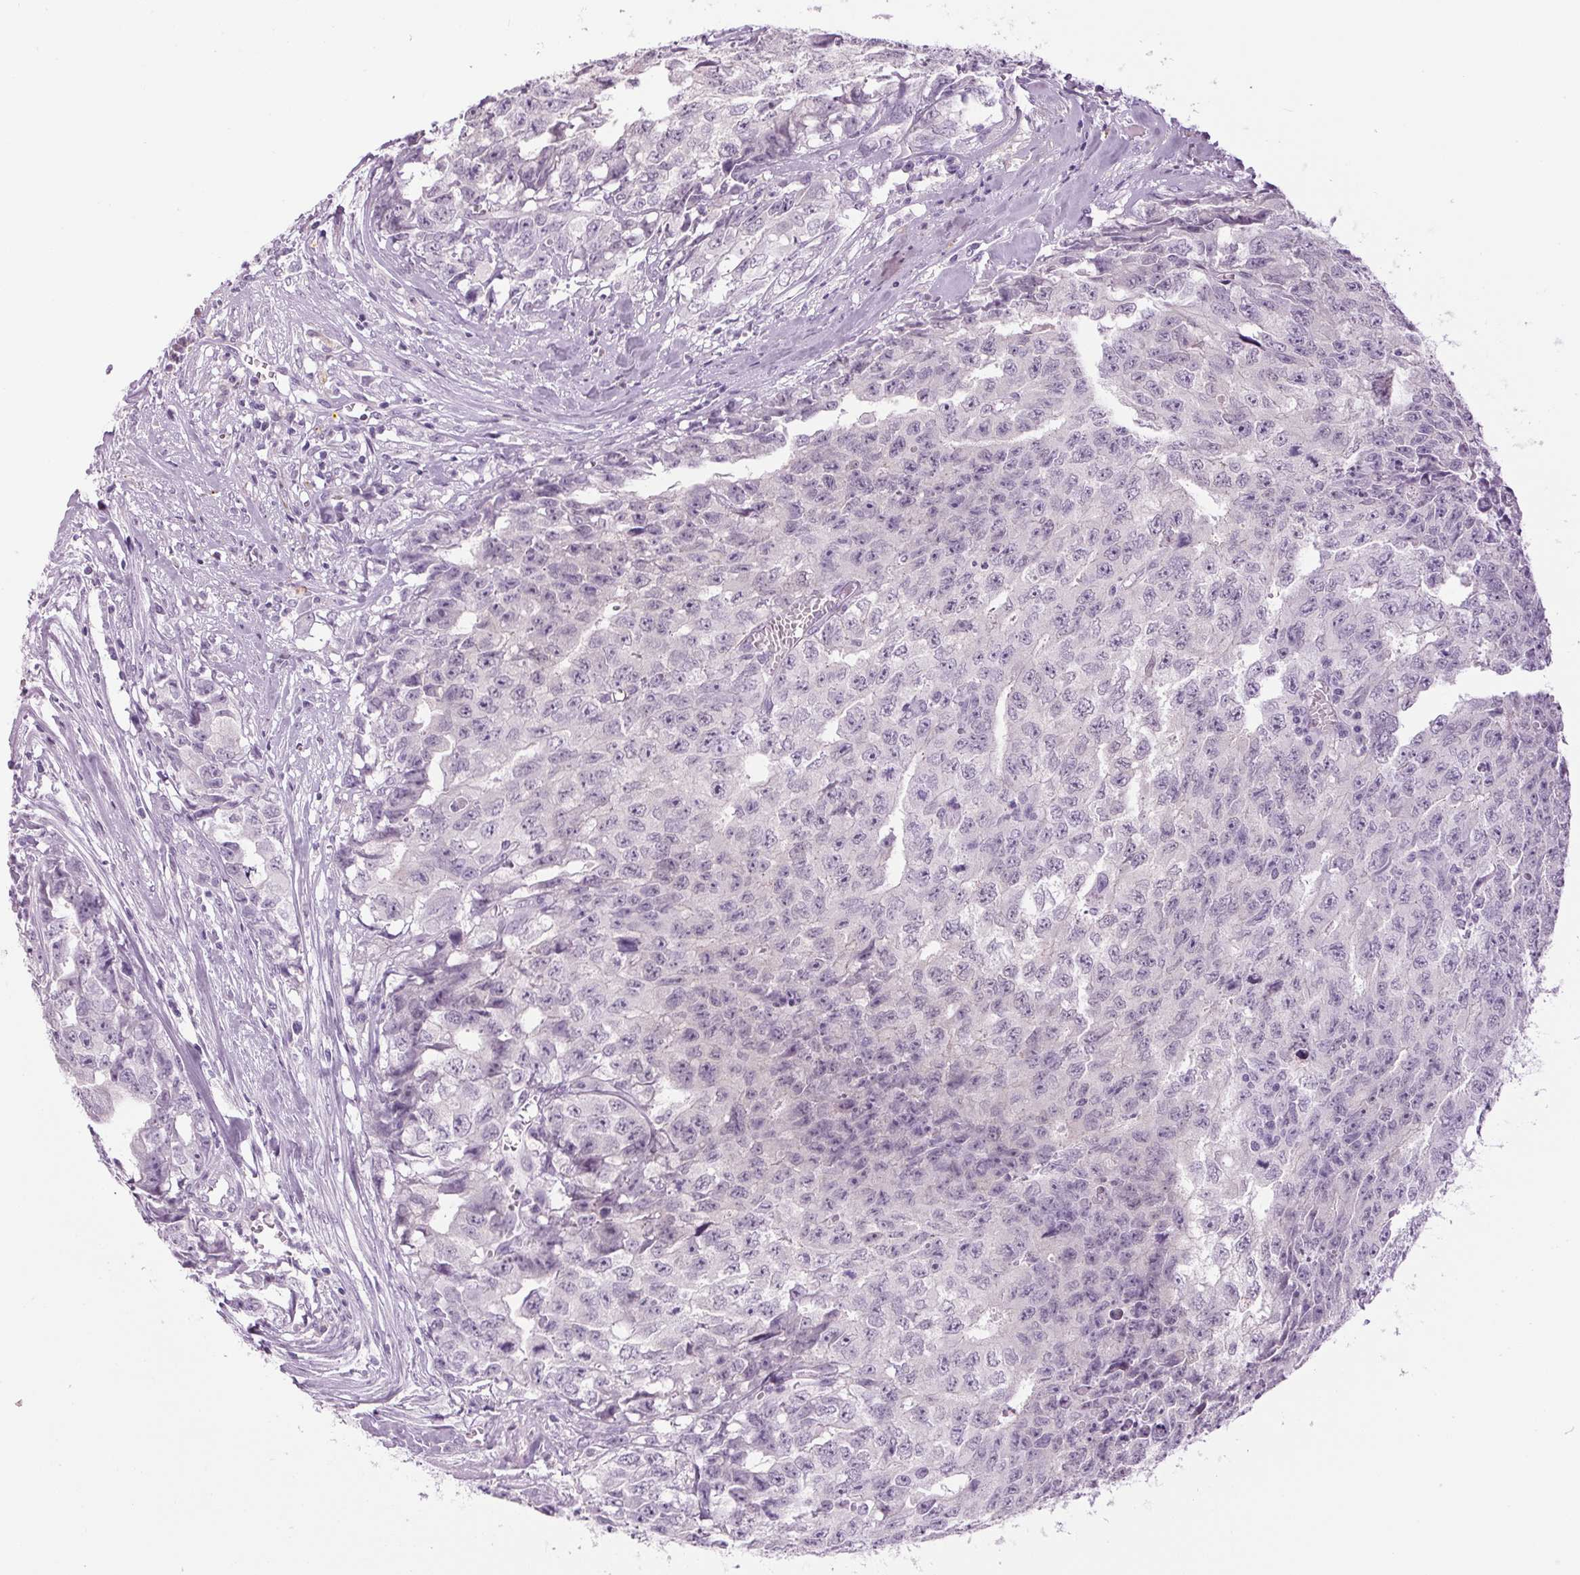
{"staining": {"intensity": "negative", "quantity": "none", "location": "none"}, "tissue": "testis cancer", "cell_type": "Tumor cells", "image_type": "cancer", "snomed": [{"axis": "morphology", "description": "Carcinoma, Embryonal, NOS"}, {"axis": "morphology", "description": "Teratoma, malignant, NOS"}, {"axis": "topography", "description": "Testis"}], "caption": "Immunohistochemistry (IHC) histopathology image of neoplastic tissue: testis embryonal carcinoma stained with DAB shows no significant protein expression in tumor cells.", "gene": "PPP1R1A", "patient": {"sex": "male", "age": 24}}